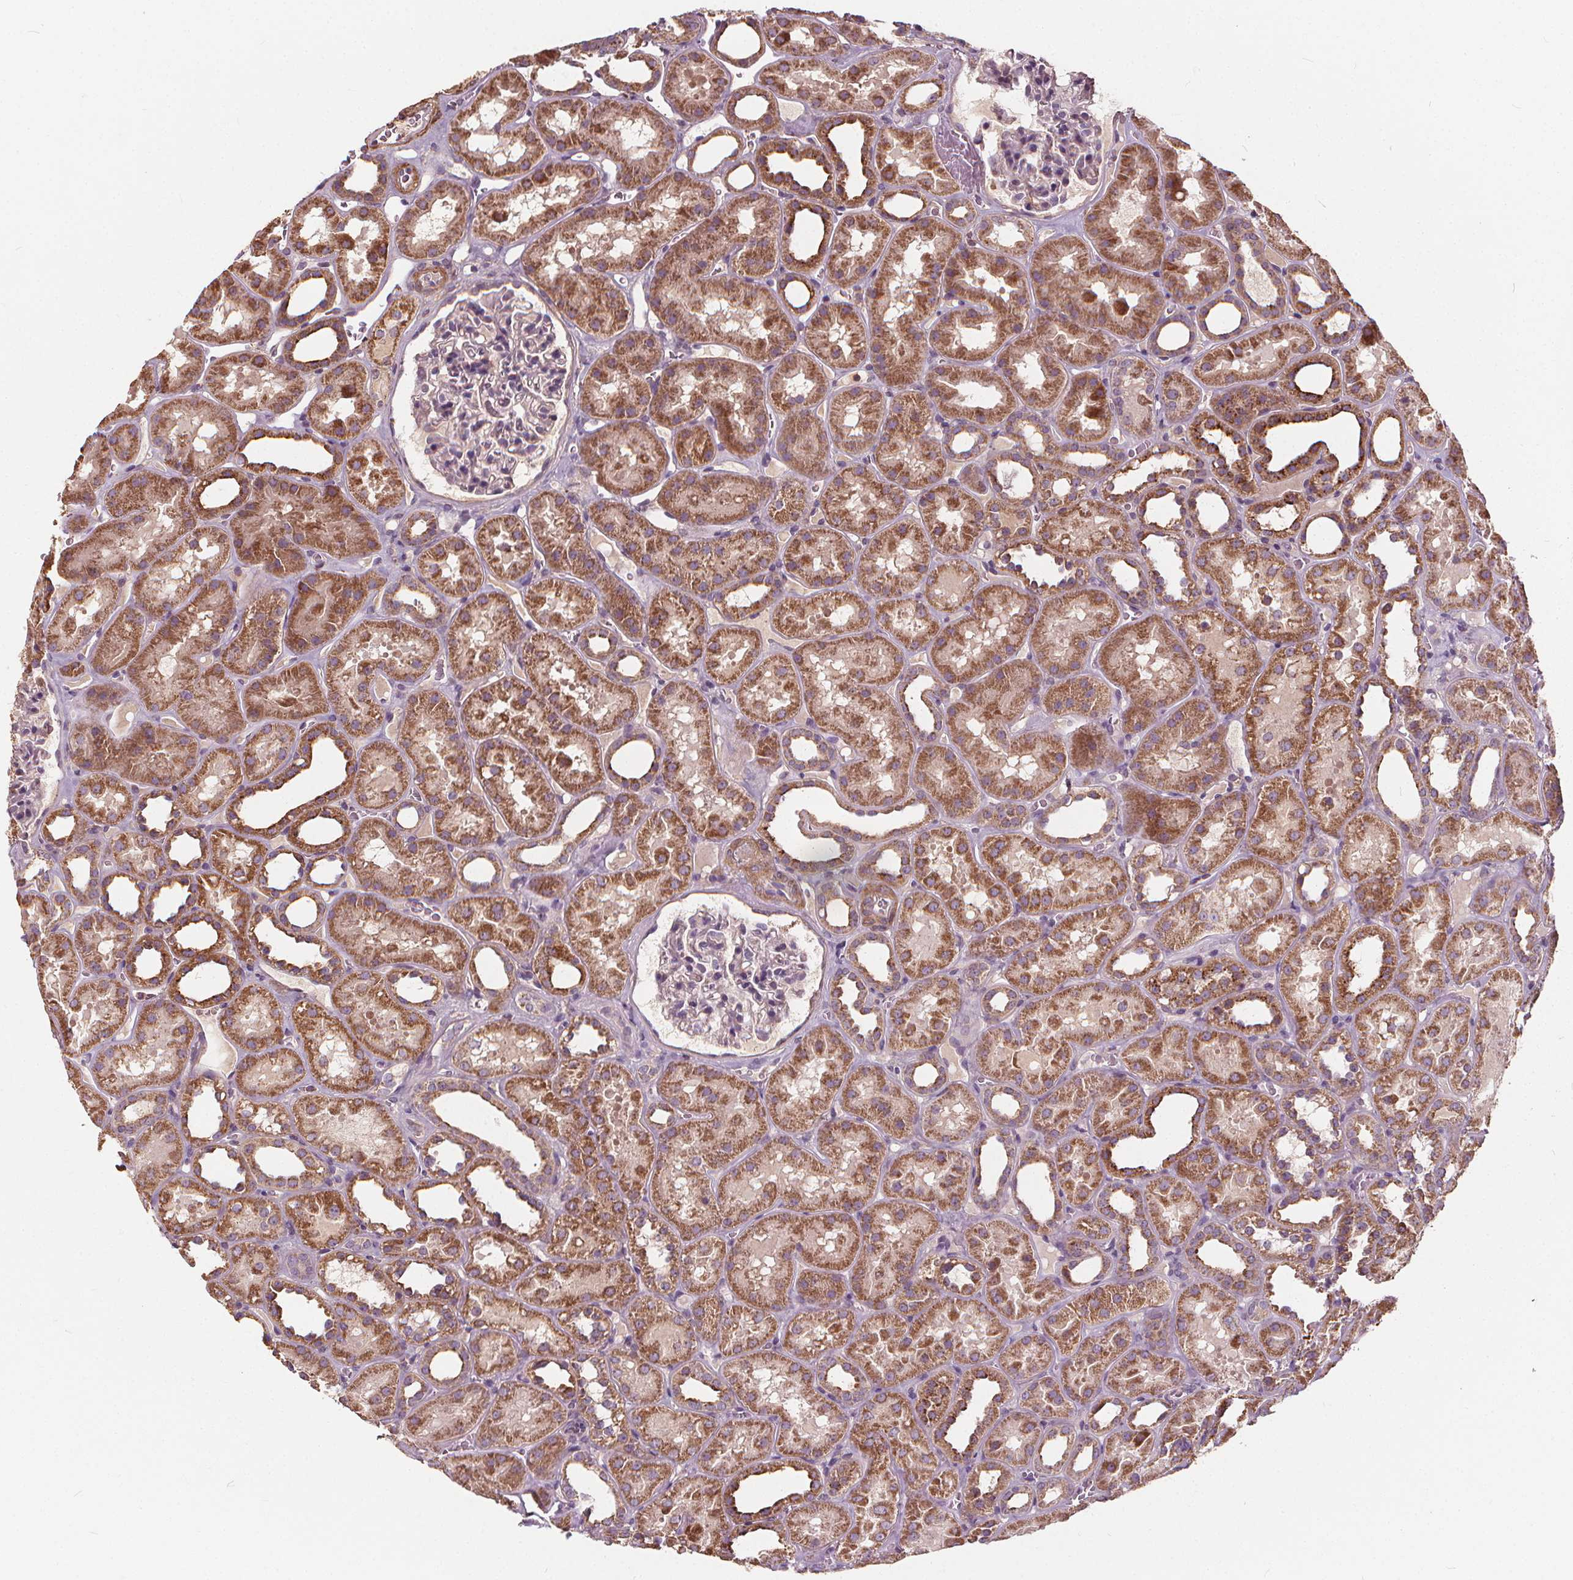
{"staining": {"intensity": "negative", "quantity": "none", "location": "none"}, "tissue": "kidney", "cell_type": "Cells in glomeruli", "image_type": "normal", "snomed": [{"axis": "morphology", "description": "Normal tissue, NOS"}, {"axis": "topography", "description": "Kidney"}], "caption": "IHC micrograph of normal human kidney stained for a protein (brown), which demonstrates no expression in cells in glomeruli. (DAB immunohistochemistry (IHC) visualized using brightfield microscopy, high magnification).", "gene": "ORAI2", "patient": {"sex": "female", "age": 41}}